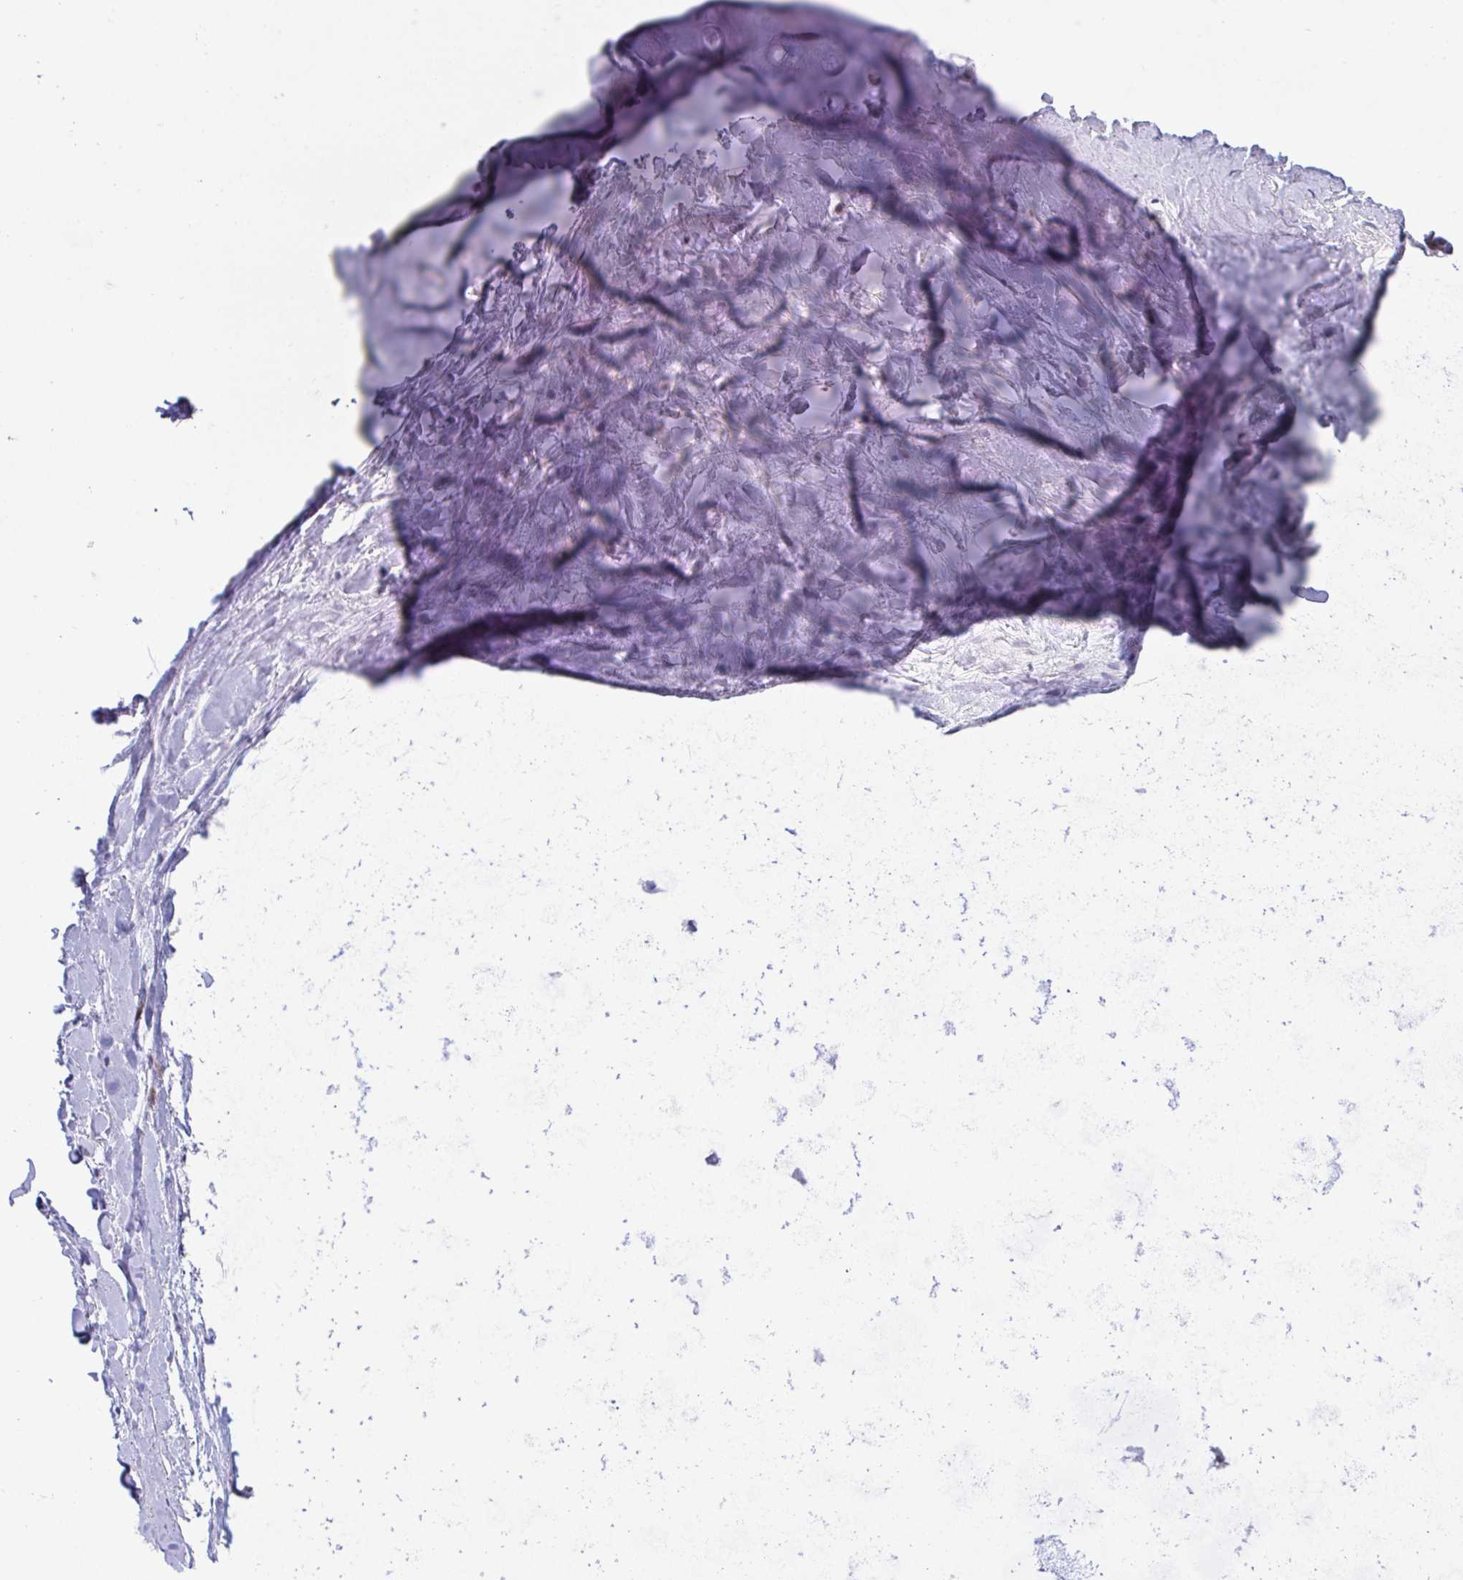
{"staining": {"intensity": "negative", "quantity": "none", "location": "none"}, "tissue": "adipose tissue", "cell_type": "Adipocytes", "image_type": "normal", "snomed": [{"axis": "morphology", "description": "Normal tissue, NOS"}, {"axis": "topography", "description": "Lymph node"}, {"axis": "topography", "description": "Cartilage tissue"}, {"axis": "topography", "description": "Nasopharynx"}], "caption": "There is no significant staining in adipocytes of adipose tissue. The staining was performed using DAB (3,3'-diaminobenzidine) to visualize the protein expression in brown, while the nuclei were stained in blue with hematoxylin (Magnification: 20x).", "gene": "USP35", "patient": {"sex": "male", "age": 63}}